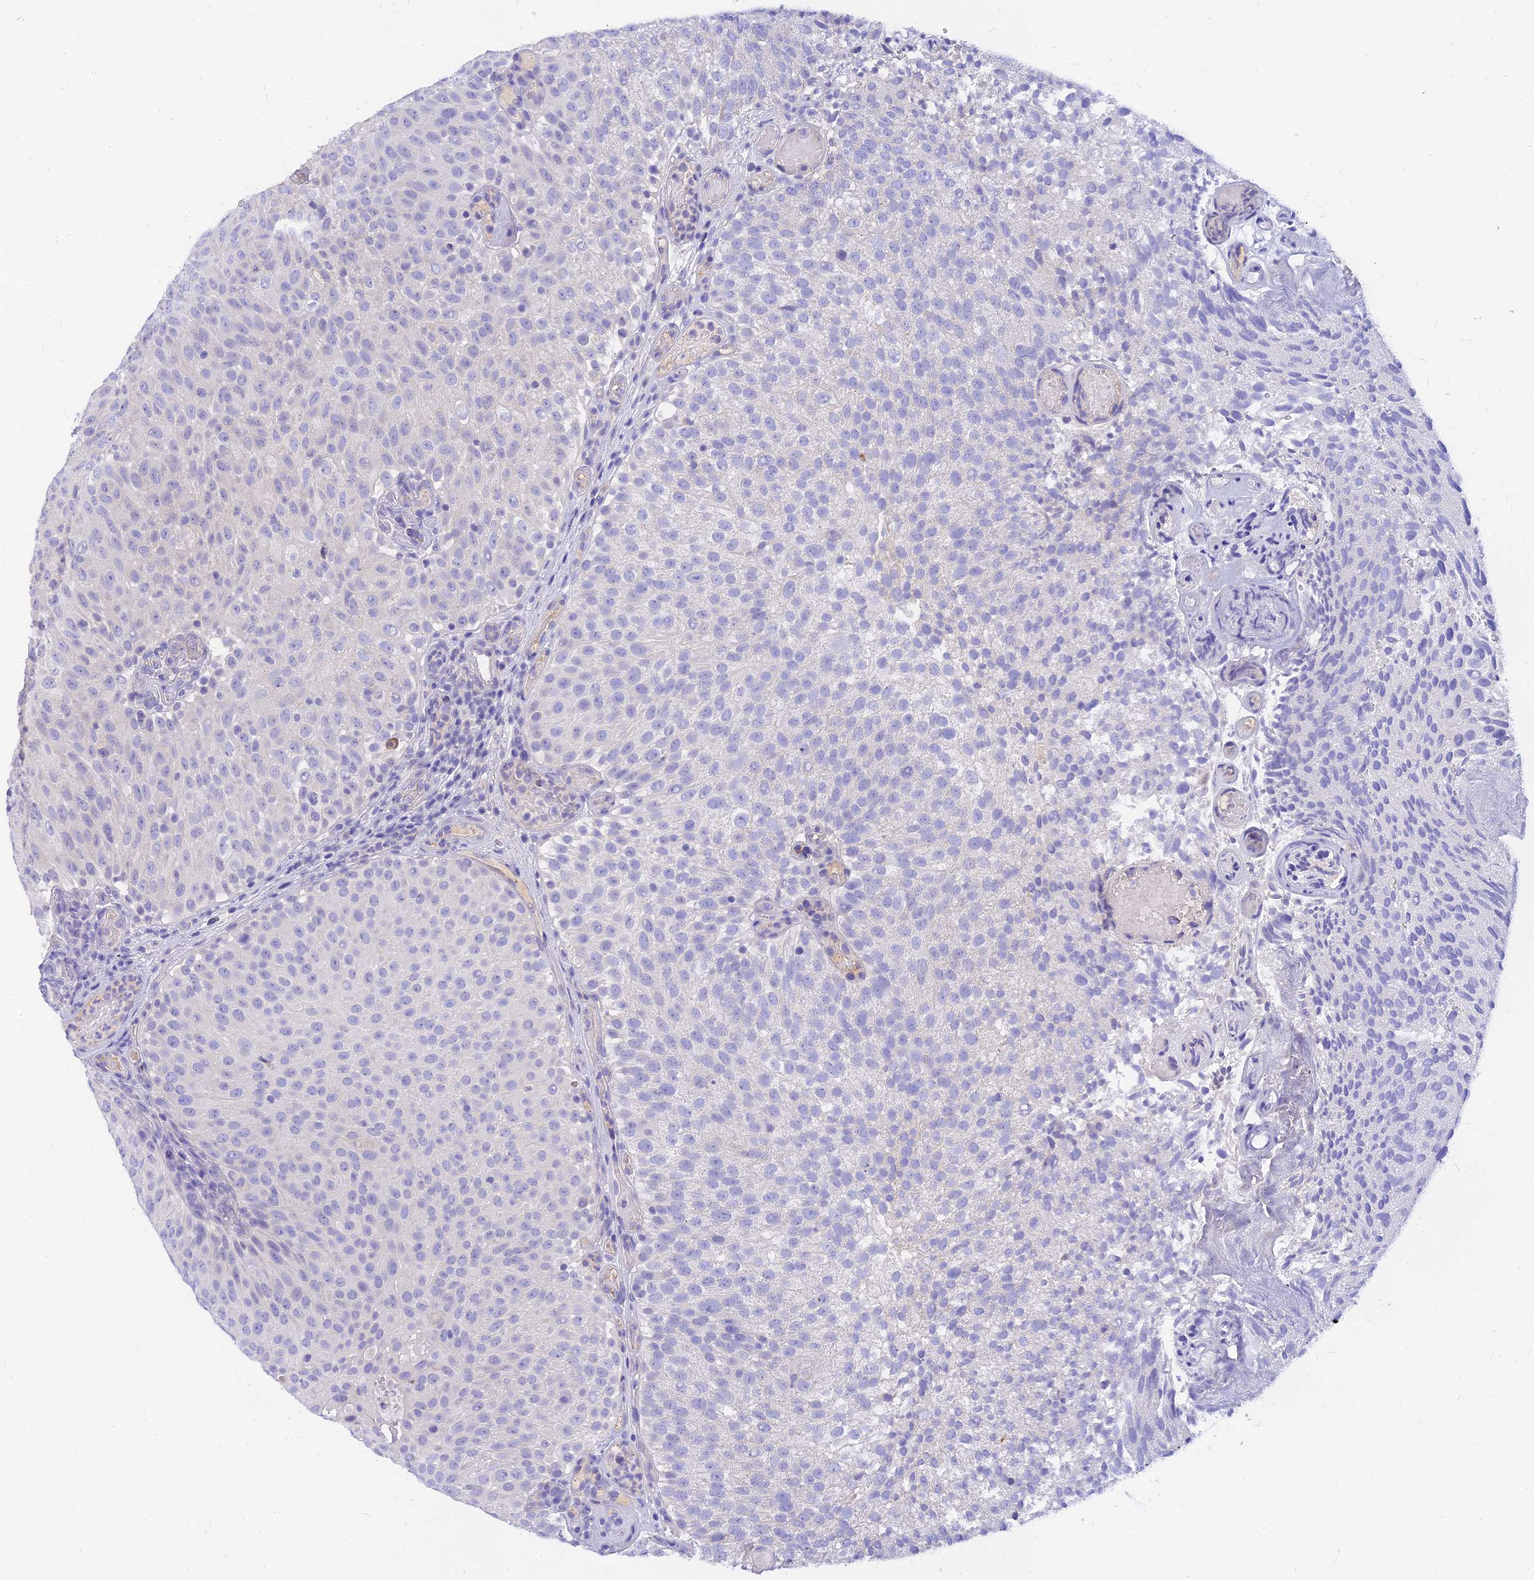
{"staining": {"intensity": "negative", "quantity": "none", "location": "none"}, "tissue": "urothelial cancer", "cell_type": "Tumor cells", "image_type": "cancer", "snomed": [{"axis": "morphology", "description": "Urothelial carcinoma, Low grade"}, {"axis": "topography", "description": "Urinary bladder"}], "caption": "Human urothelial cancer stained for a protein using IHC shows no expression in tumor cells.", "gene": "TMEM161B", "patient": {"sex": "male", "age": 78}}